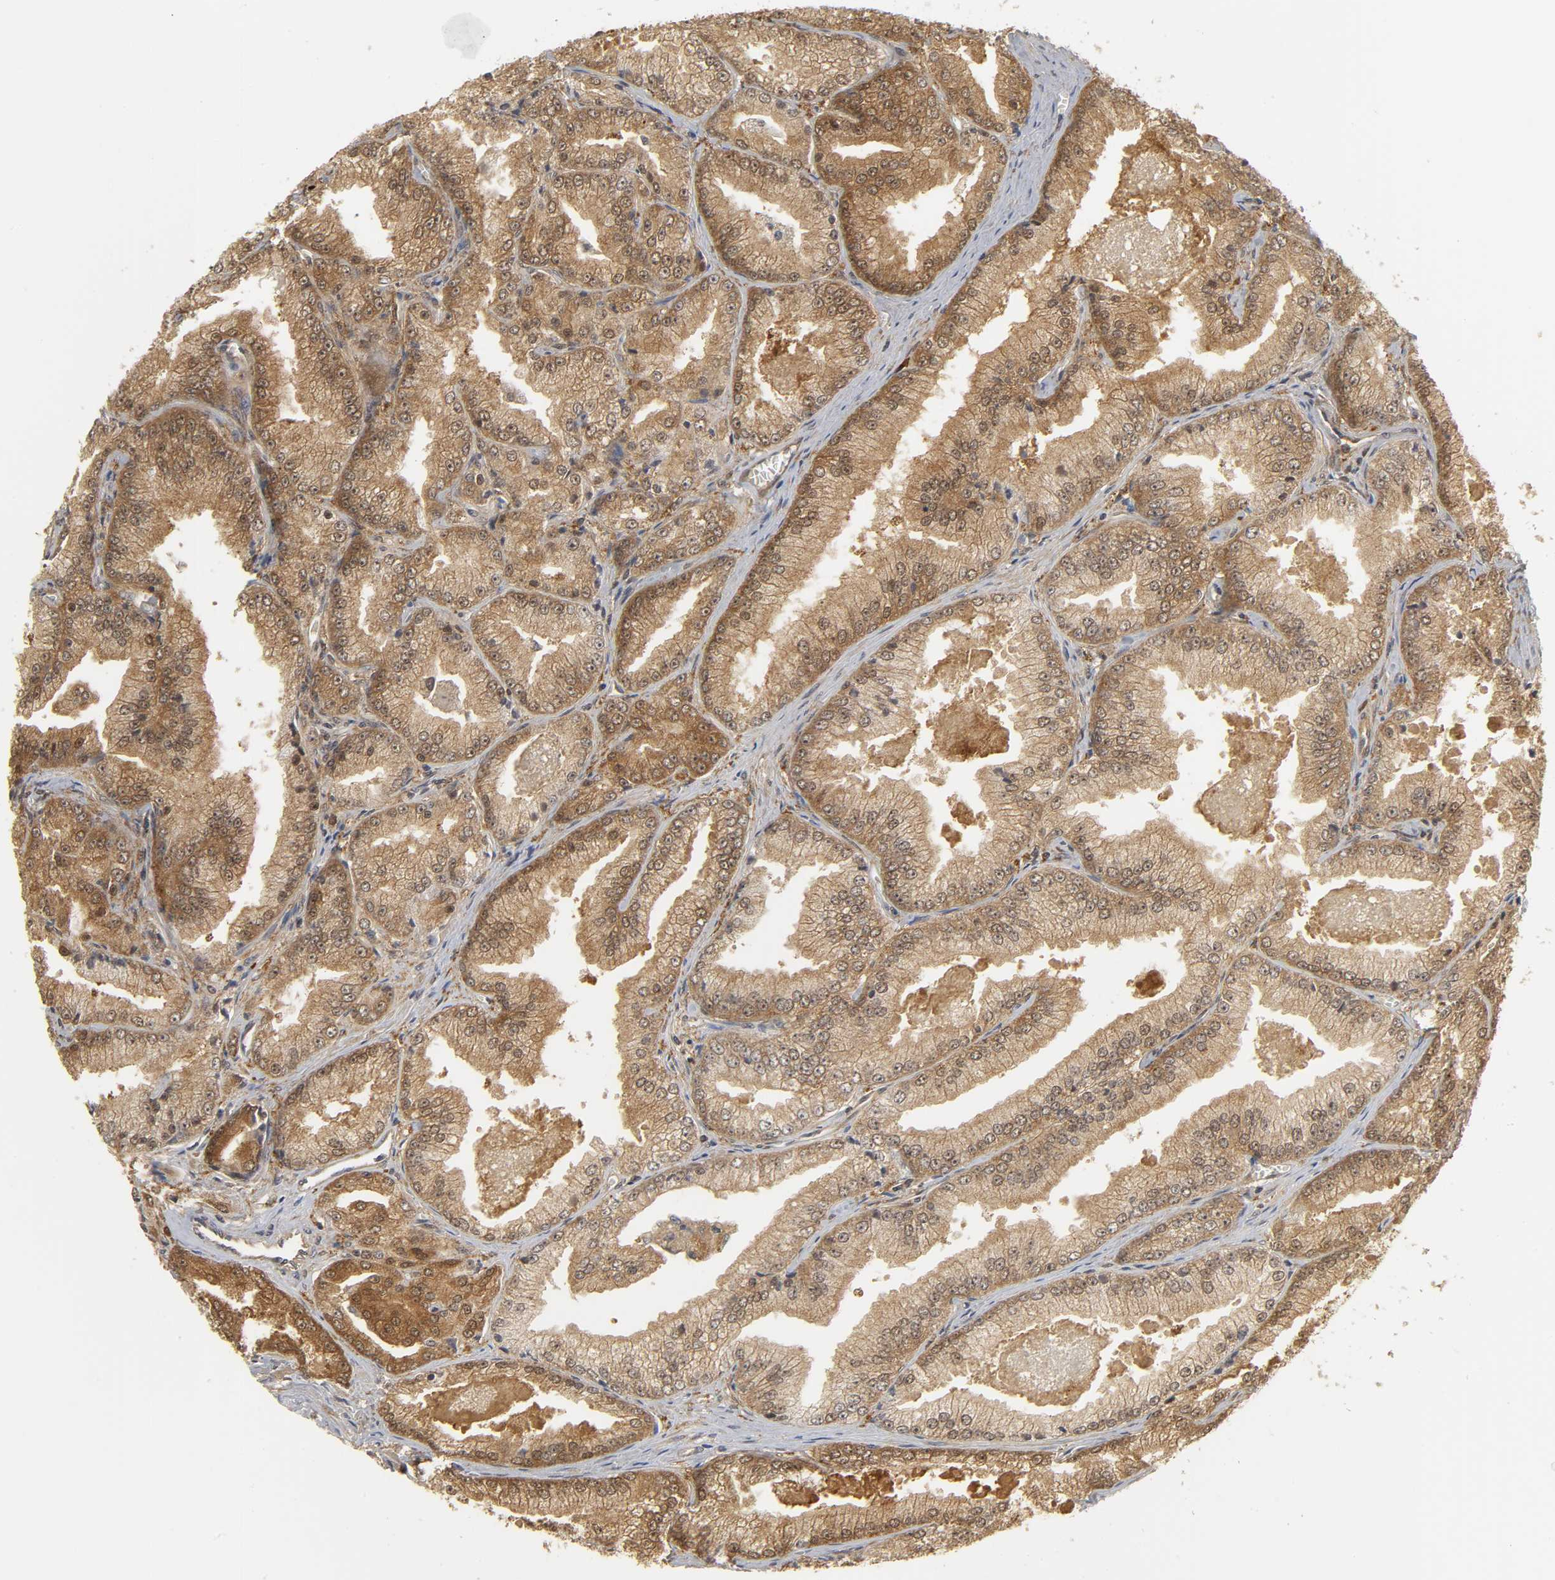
{"staining": {"intensity": "moderate", "quantity": ">75%", "location": "cytoplasmic/membranous,nuclear"}, "tissue": "prostate cancer", "cell_type": "Tumor cells", "image_type": "cancer", "snomed": [{"axis": "morphology", "description": "Adenocarcinoma, High grade"}, {"axis": "topography", "description": "Prostate"}], "caption": "Immunohistochemical staining of high-grade adenocarcinoma (prostate) displays medium levels of moderate cytoplasmic/membranous and nuclear protein positivity in approximately >75% of tumor cells.", "gene": "PARK7", "patient": {"sex": "male", "age": 61}}